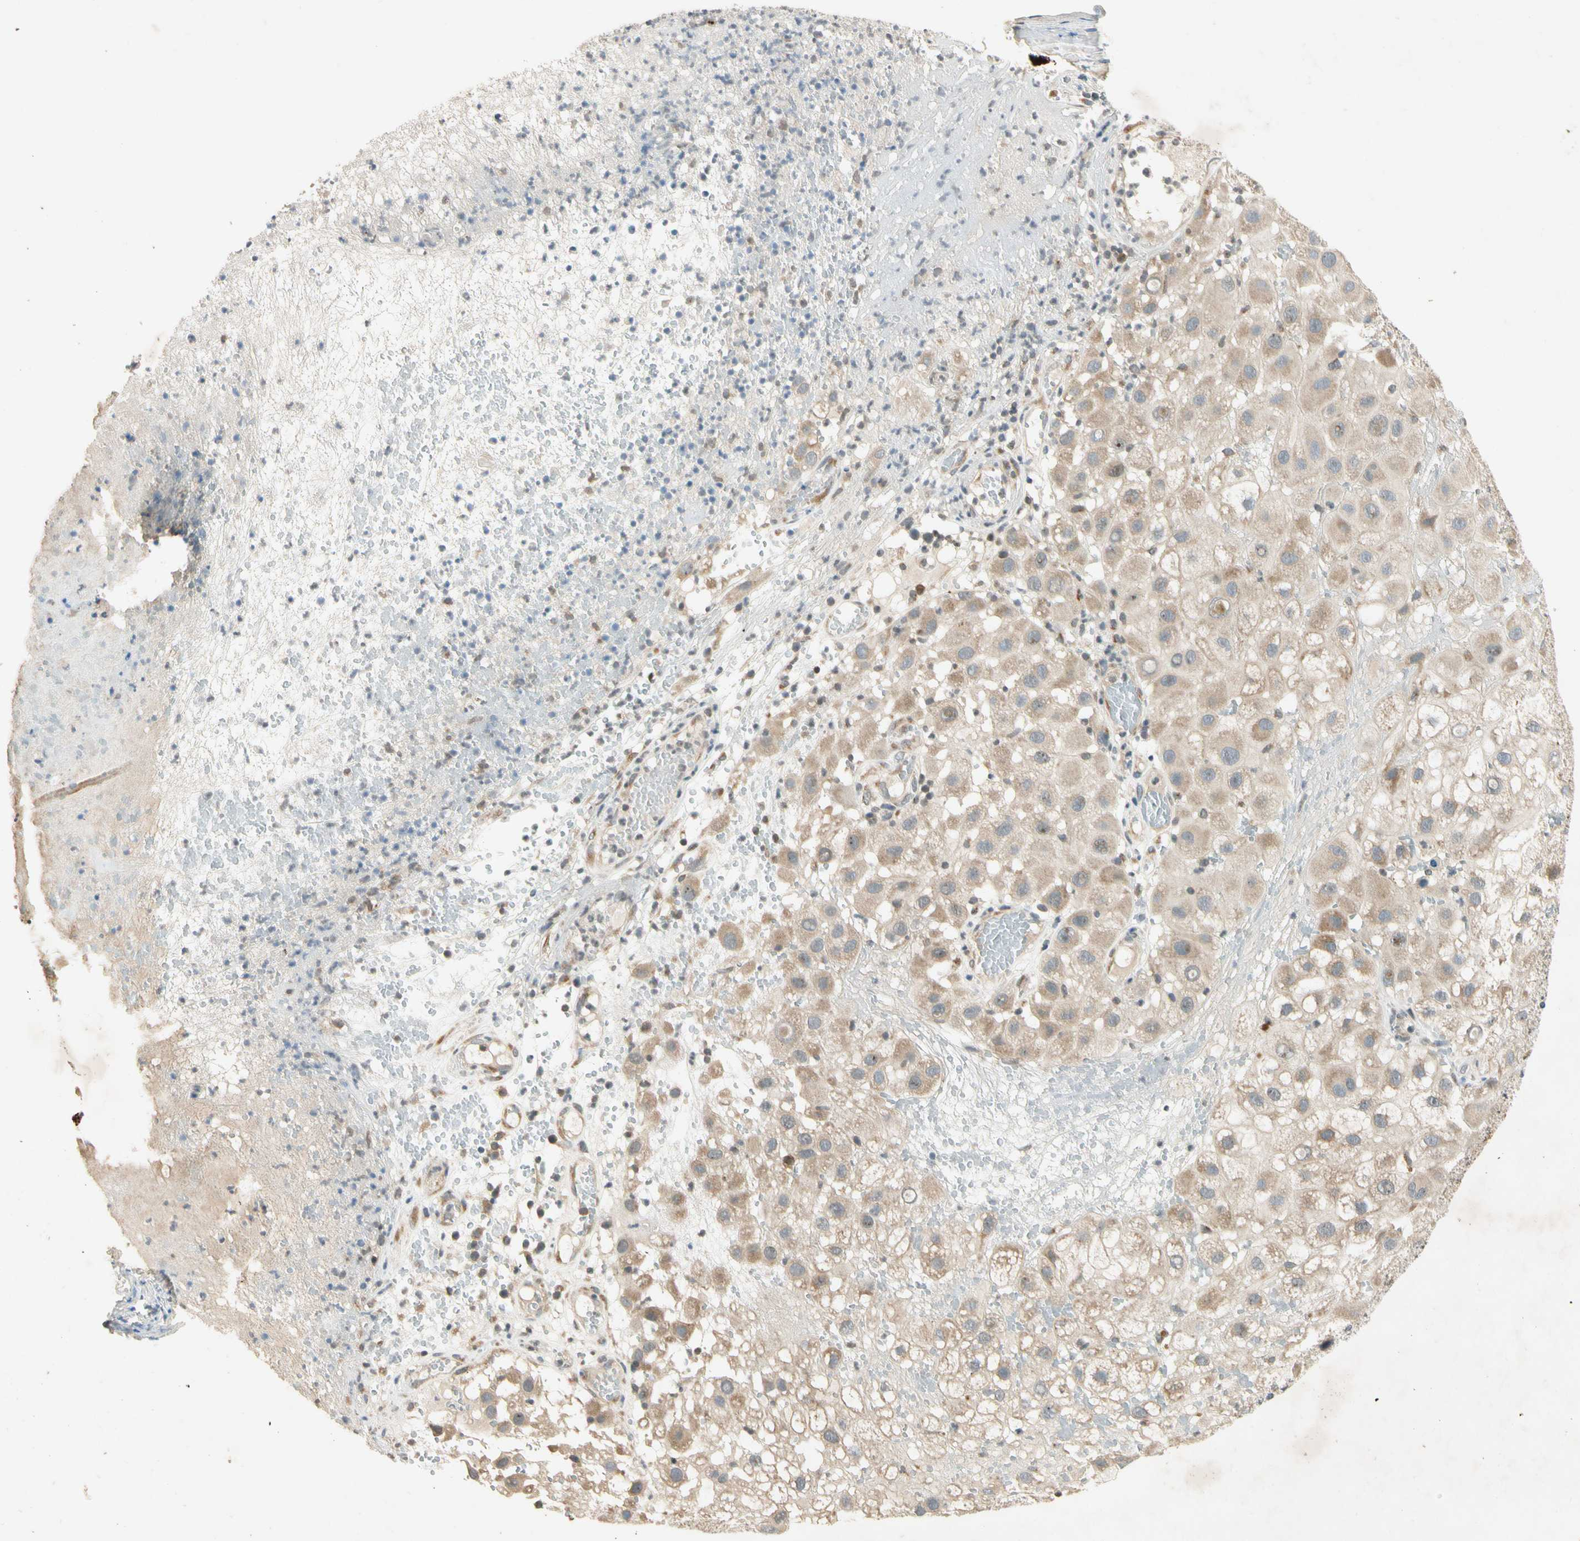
{"staining": {"intensity": "weak", "quantity": "<25%", "location": "cytoplasmic/membranous"}, "tissue": "melanoma", "cell_type": "Tumor cells", "image_type": "cancer", "snomed": [{"axis": "morphology", "description": "Malignant melanoma, NOS"}, {"axis": "topography", "description": "Skin"}], "caption": "IHC histopathology image of neoplastic tissue: malignant melanoma stained with DAB (3,3'-diaminobenzidine) shows no significant protein staining in tumor cells.", "gene": "RPS6KB2", "patient": {"sex": "female", "age": 81}}